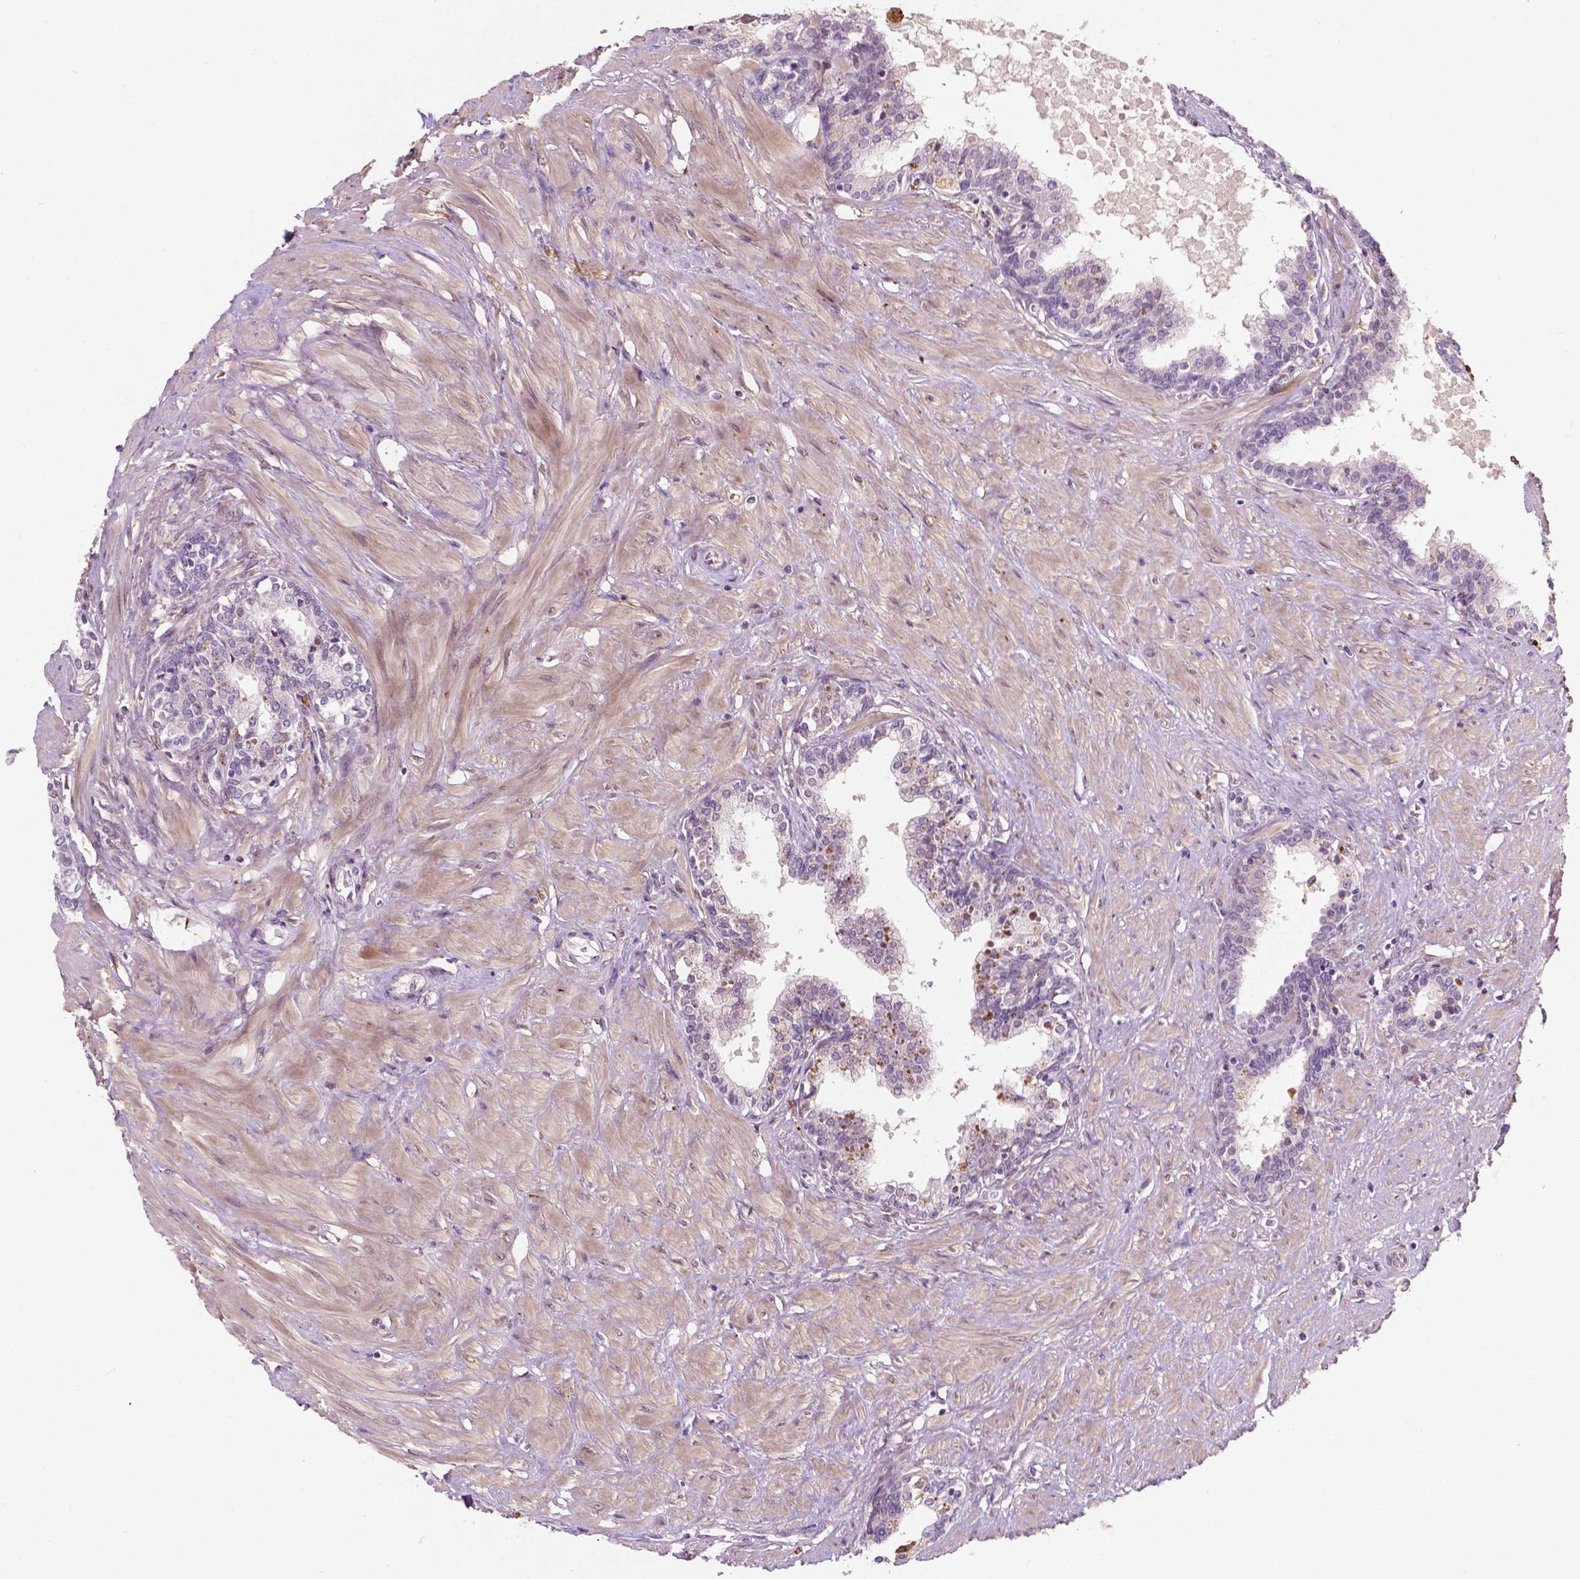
{"staining": {"intensity": "moderate", "quantity": "<25%", "location": "cytoplasmic/membranous"}, "tissue": "prostate", "cell_type": "Glandular cells", "image_type": "normal", "snomed": [{"axis": "morphology", "description": "Normal tissue, NOS"}, {"axis": "topography", "description": "Prostate"}], "caption": "Immunohistochemical staining of unremarkable prostate shows low levels of moderate cytoplasmic/membranous positivity in about <25% of glandular cells. (IHC, brightfield microscopy, high magnification).", "gene": "GPR37", "patient": {"sex": "male", "age": 55}}